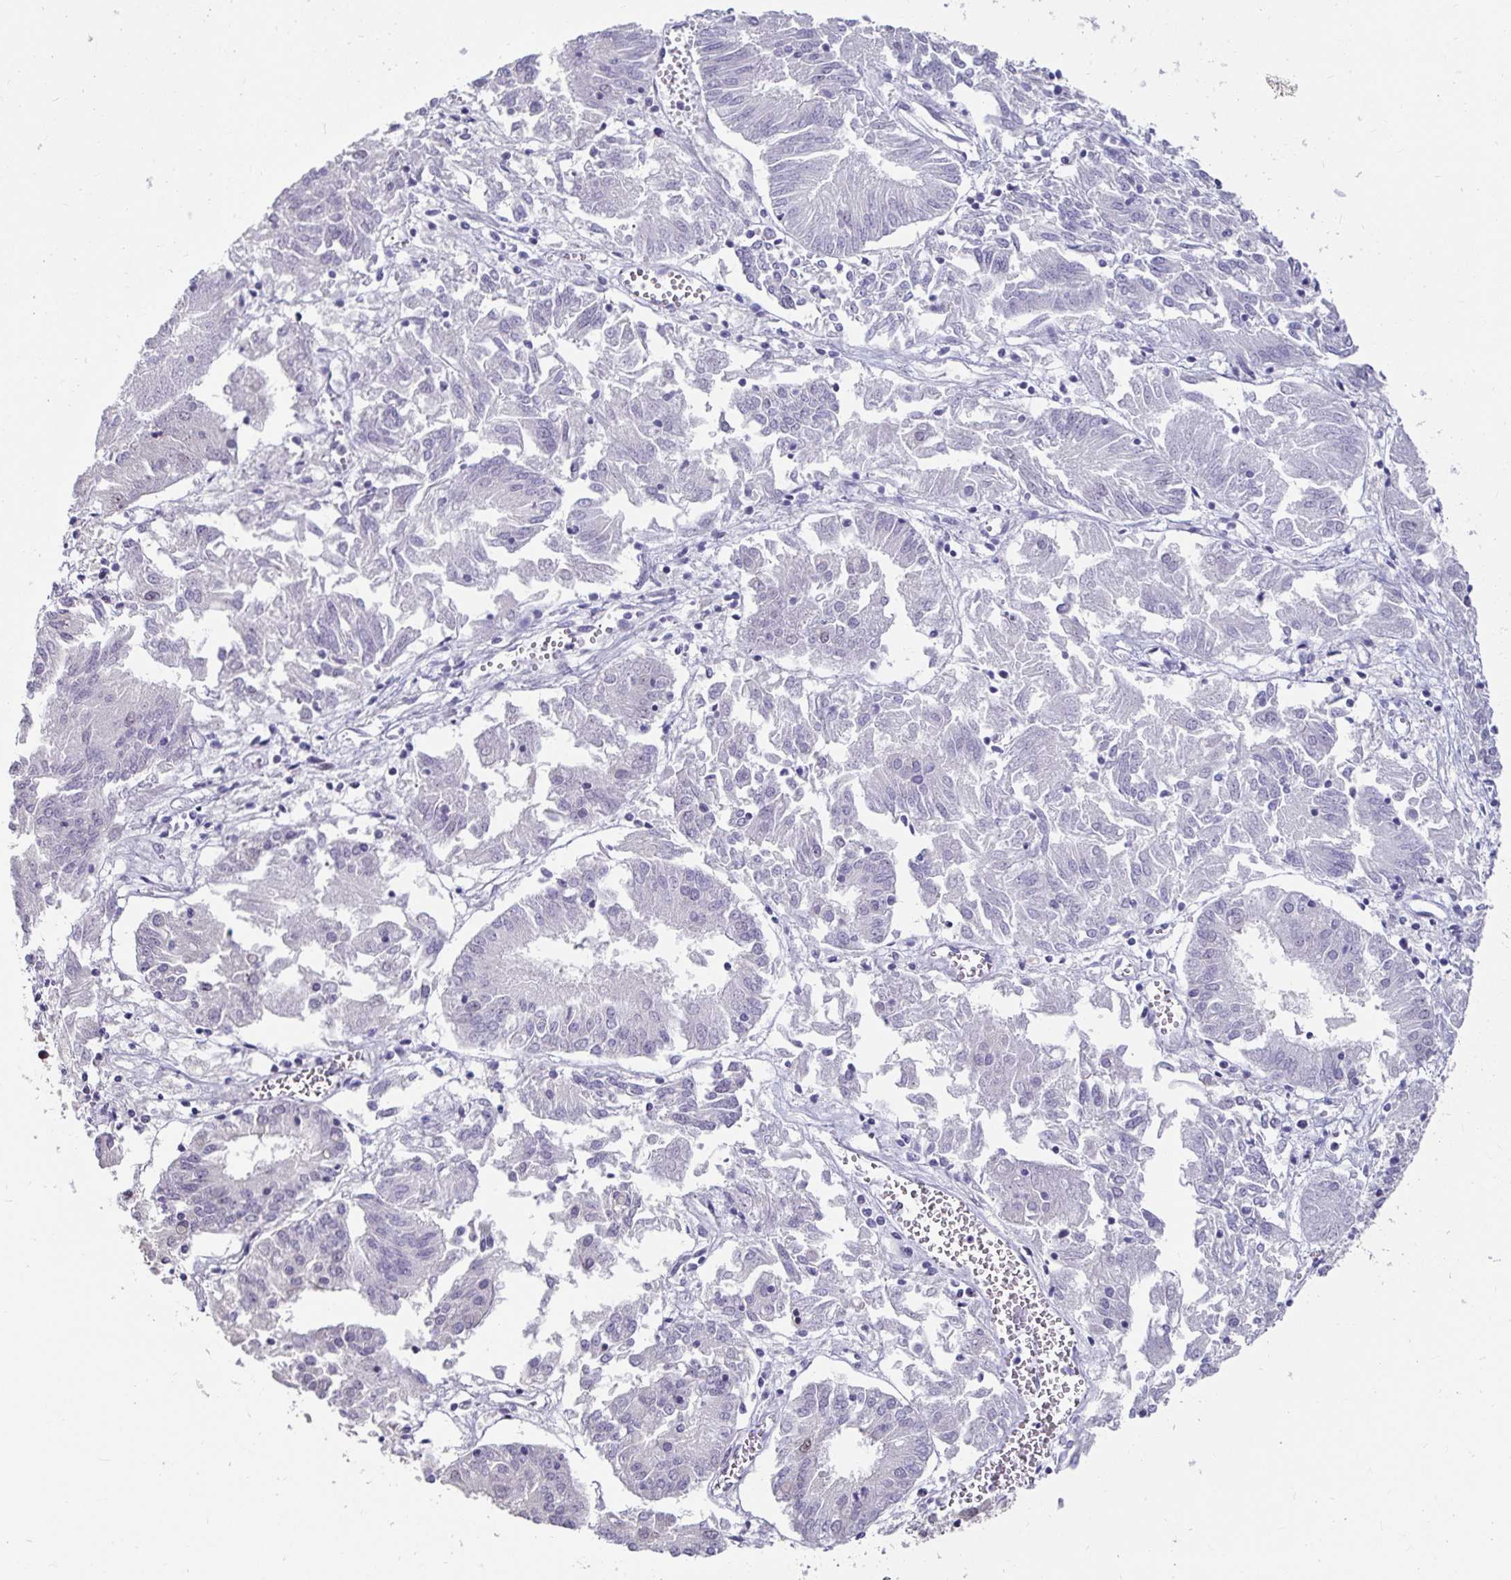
{"staining": {"intensity": "moderate", "quantity": "<25%", "location": "nuclear"}, "tissue": "endometrial cancer", "cell_type": "Tumor cells", "image_type": "cancer", "snomed": [{"axis": "morphology", "description": "Adenocarcinoma, NOS"}, {"axis": "topography", "description": "Endometrium"}], "caption": "About <25% of tumor cells in adenocarcinoma (endometrial) exhibit moderate nuclear protein staining as visualized by brown immunohistochemical staining.", "gene": "ANLN", "patient": {"sex": "female", "age": 54}}